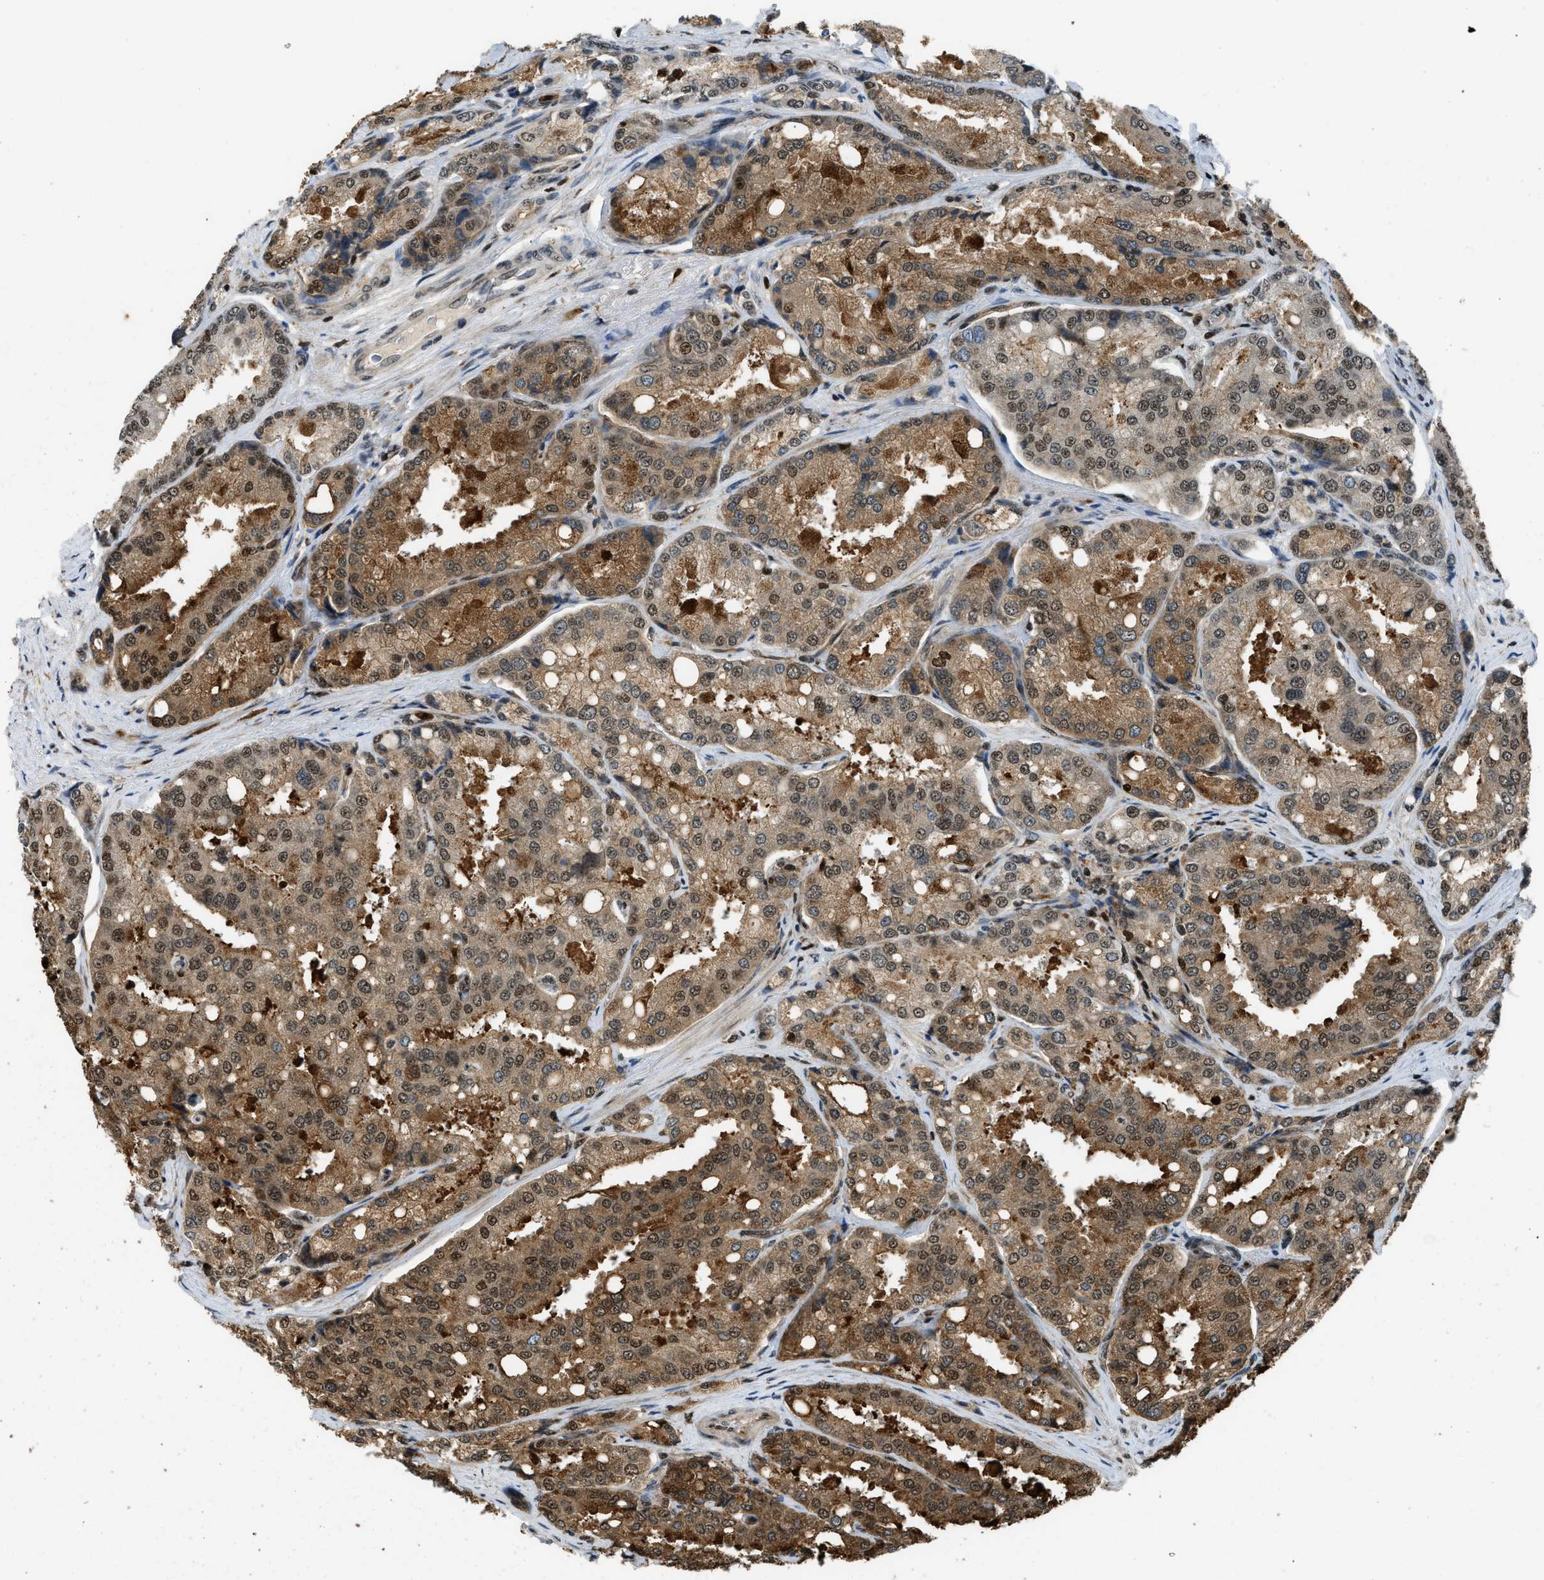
{"staining": {"intensity": "moderate", "quantity": ">75%", "location": "cytoplasmic/membranous,nuclear"}, "tissue": "prostate cancer", "cell_type": "Tumor cells", "image_type": "cancer", "snomed": [{"axis": "morphology", "description": "Adenocarcinoma, High grade"}, {"axis": "topography", "description": "Prostate"}], "caption": "Protein expression by immunohistochemistry exhibits moderate cytoplasmic/membranous and nuclear staining in approximately >75% of tumor cells in prostate adenocarcinoma (high-grade).", "gene": "E2F1", "patient": {"sex": "male", "age": 50}}